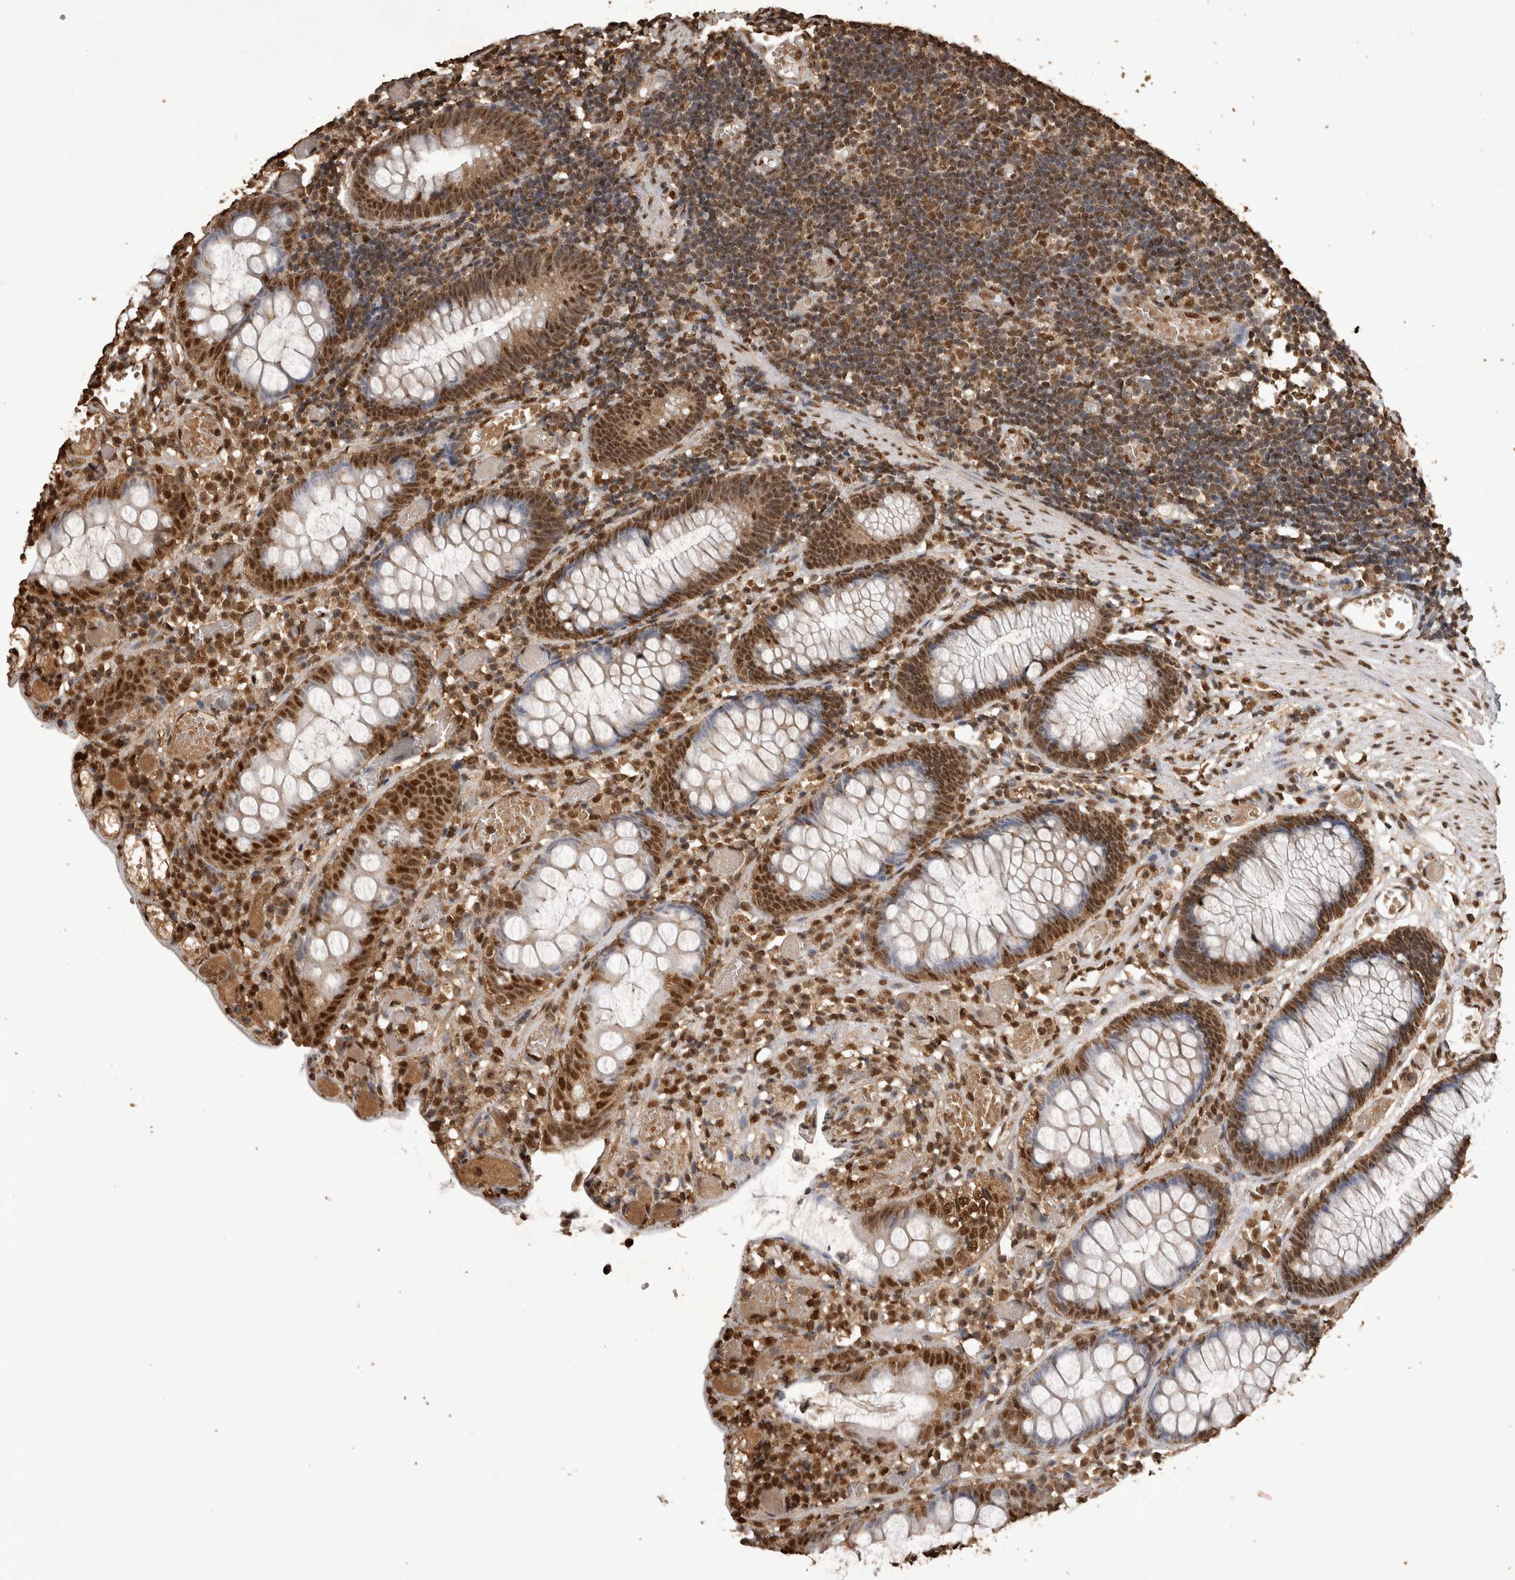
{"staining": {"intensity": "strong", "quantity": ">75%", "location": "cytoplasmic/membranous,nuclear"}, "tissue": "colon", "cell_type": "Endothelial cells", "image_type": "normal", "snomed": [{"axis": "morphology", "description": "Normal tissue, NOS"}, {"axis": "topography", "description": "Colon"}], "caption": "Protein expression by immunohistochemistry displays strong cytoplasmic/membranous,nuclear positivity in approximately >75% of endothelial cells in normal colon. The staining was performed using DAB, with brown indicating positive protein expression. Nuclei are stained blue with hematoxylin.", "gene": "OAS2", "patient": {"sex": "male", "age": 14}}